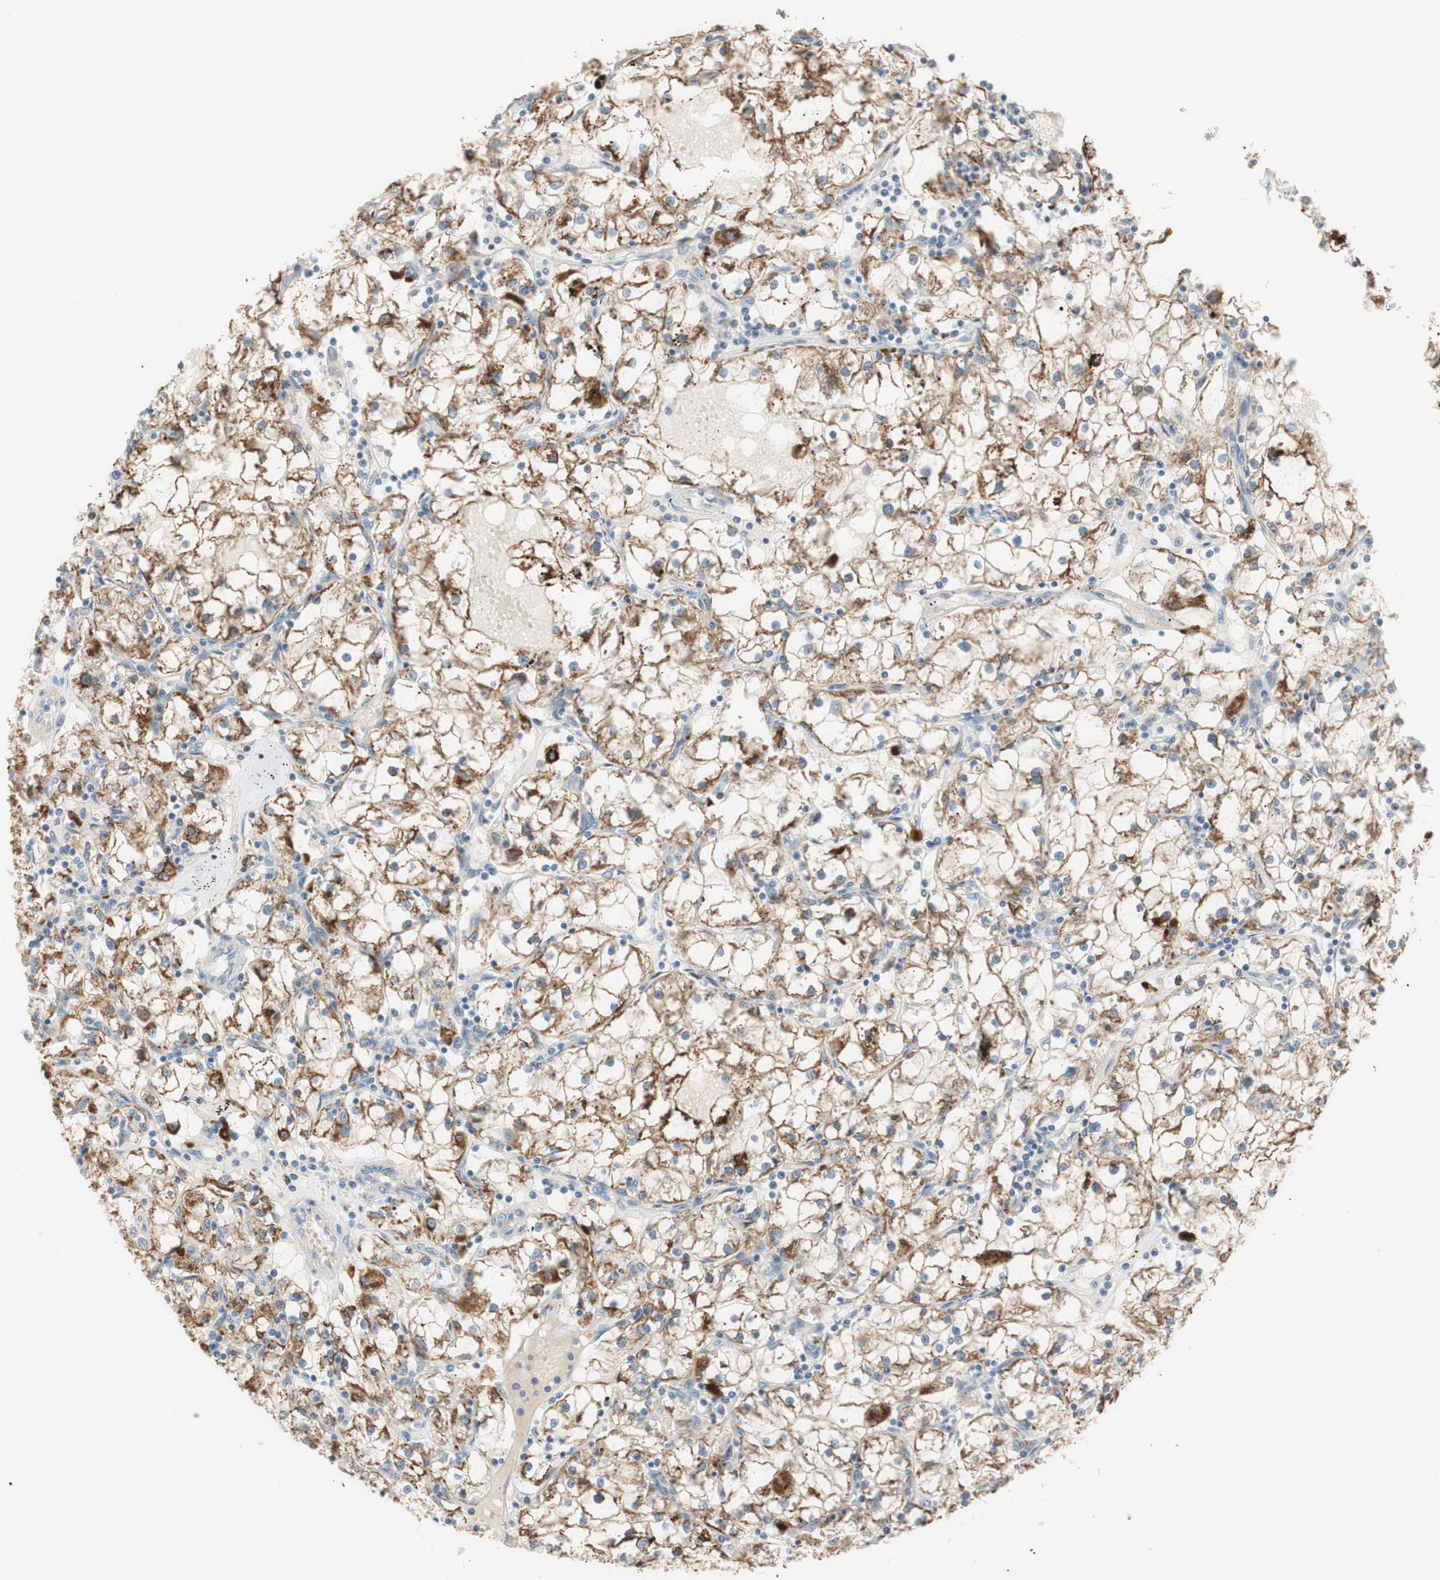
{"staining": {"intensity": "moderate", "quantity": "<25%", "location": "cytoplasmic/membranous"}, "tissue": "renal cancer", "cell_type": "Tumor cells", "image_type": "cancer", "snomed": [{"axis": "morphology", "description": "Adenocarcinoma, NOS"}, {"axis": "topography", "description": "Kidney"}], "caption": "Immunohistochemical staining of human adenocarcinoma (renal) demonstrates moderate cytoplasmic/membranous protein positivity in approximately <25% of tumor cells.", "gene": "PTPN21", "patient": {"sex": "male", "age": 56}}